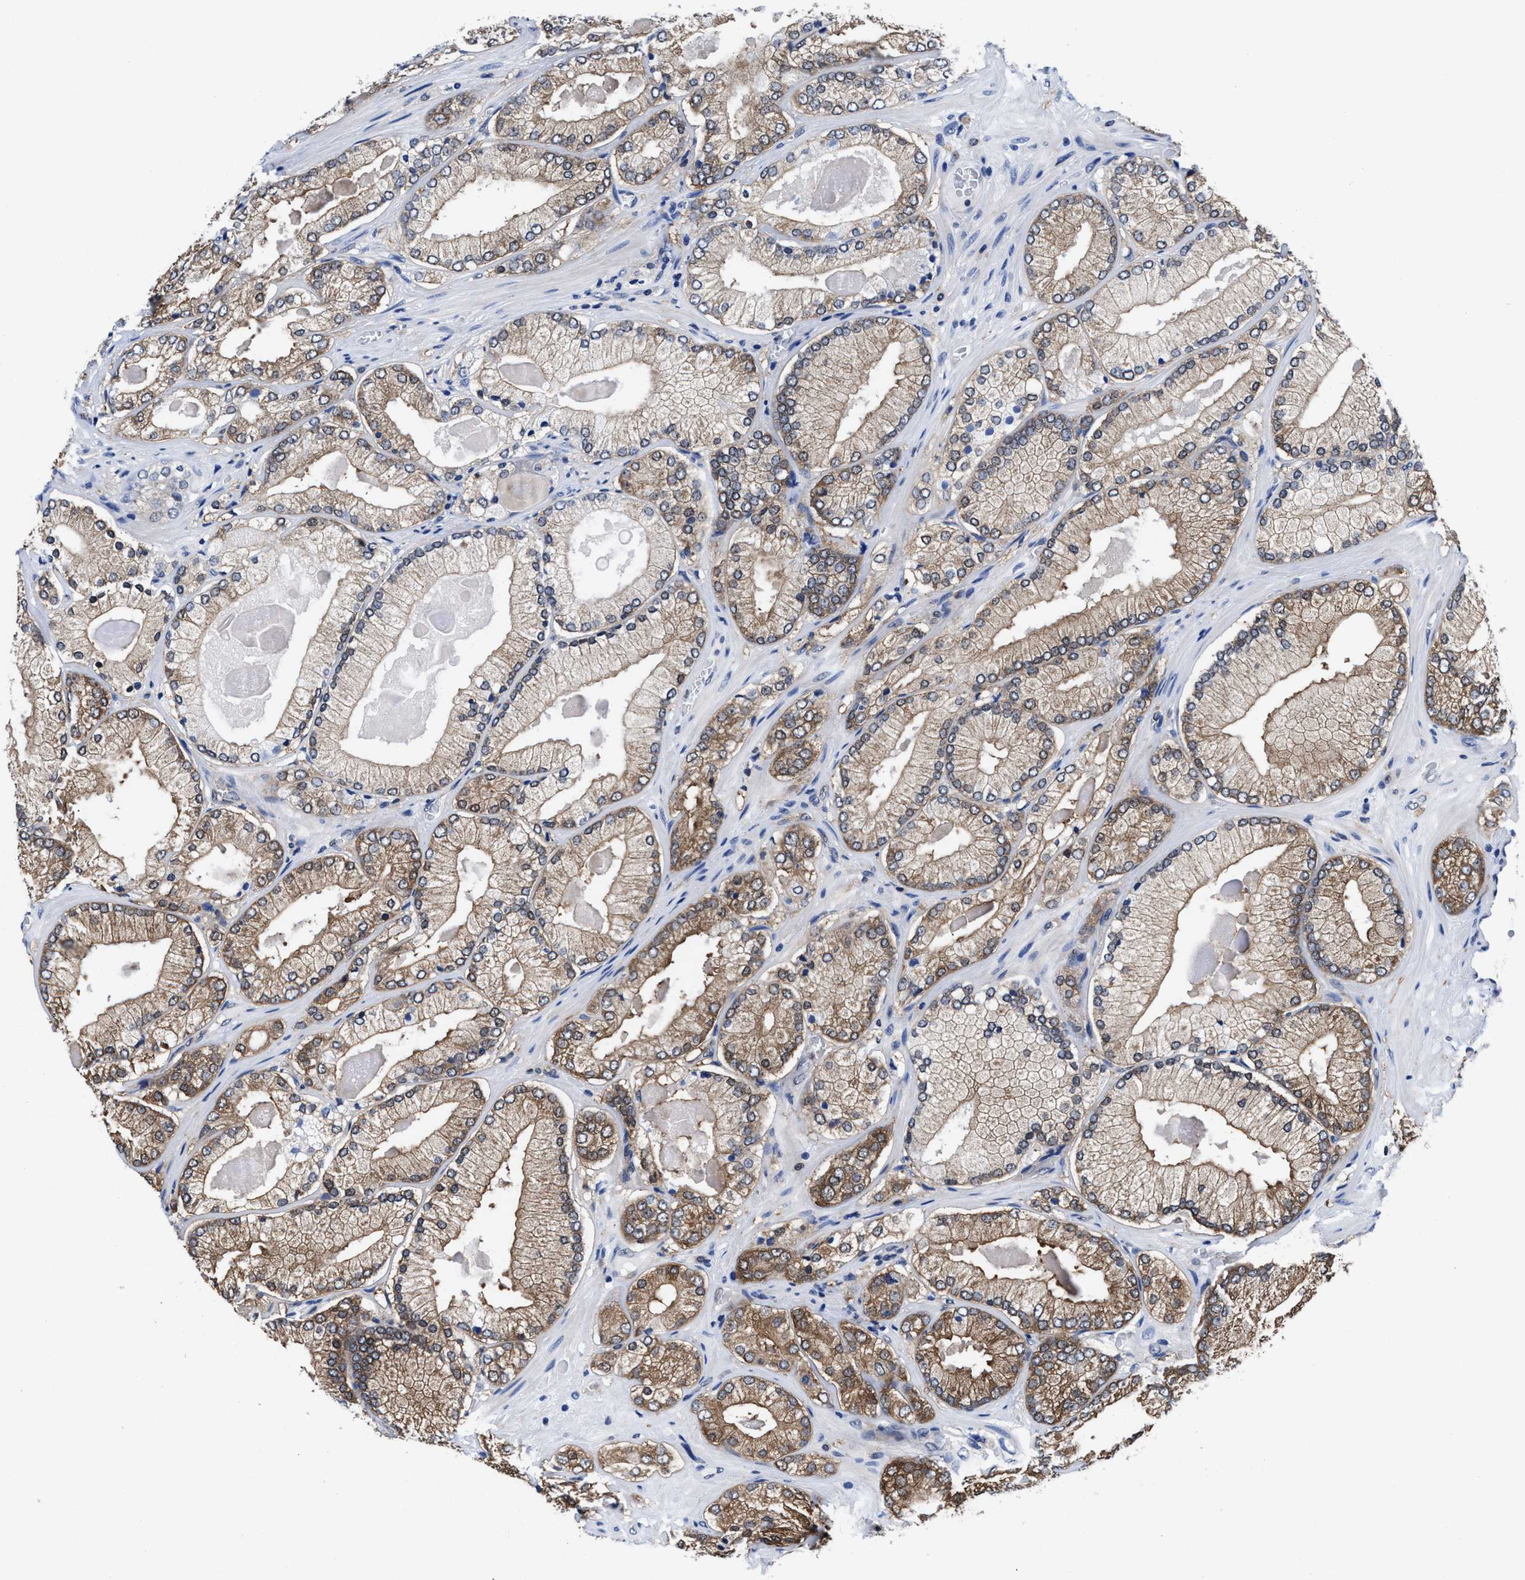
{"staining": {"intensity": "moderate", "quantity": ">75%", "location": "cytoplasmic/membranous"}, "tissue": "prostate cancer", "cell_type": "Tumor cells", "image_type": "cancer", "snomed": [{"axis": "morphology", "description": "Adenocarcinoma, Low grade"}, {"axis": "topography", "description": "Prostate"}], "caption": "IHC of prostate cancer displays medium levels of moderate cytoplasmic/membranous expression in about >75% of tumor cells. (Stains: DAB (3,3'-diaminobenzidine) in brown, nuclei in blue, Microscopy: brightfield microscopy at high magnification).", "gene": "ACLY", "patient": {"sex": "male", "age": 65}}